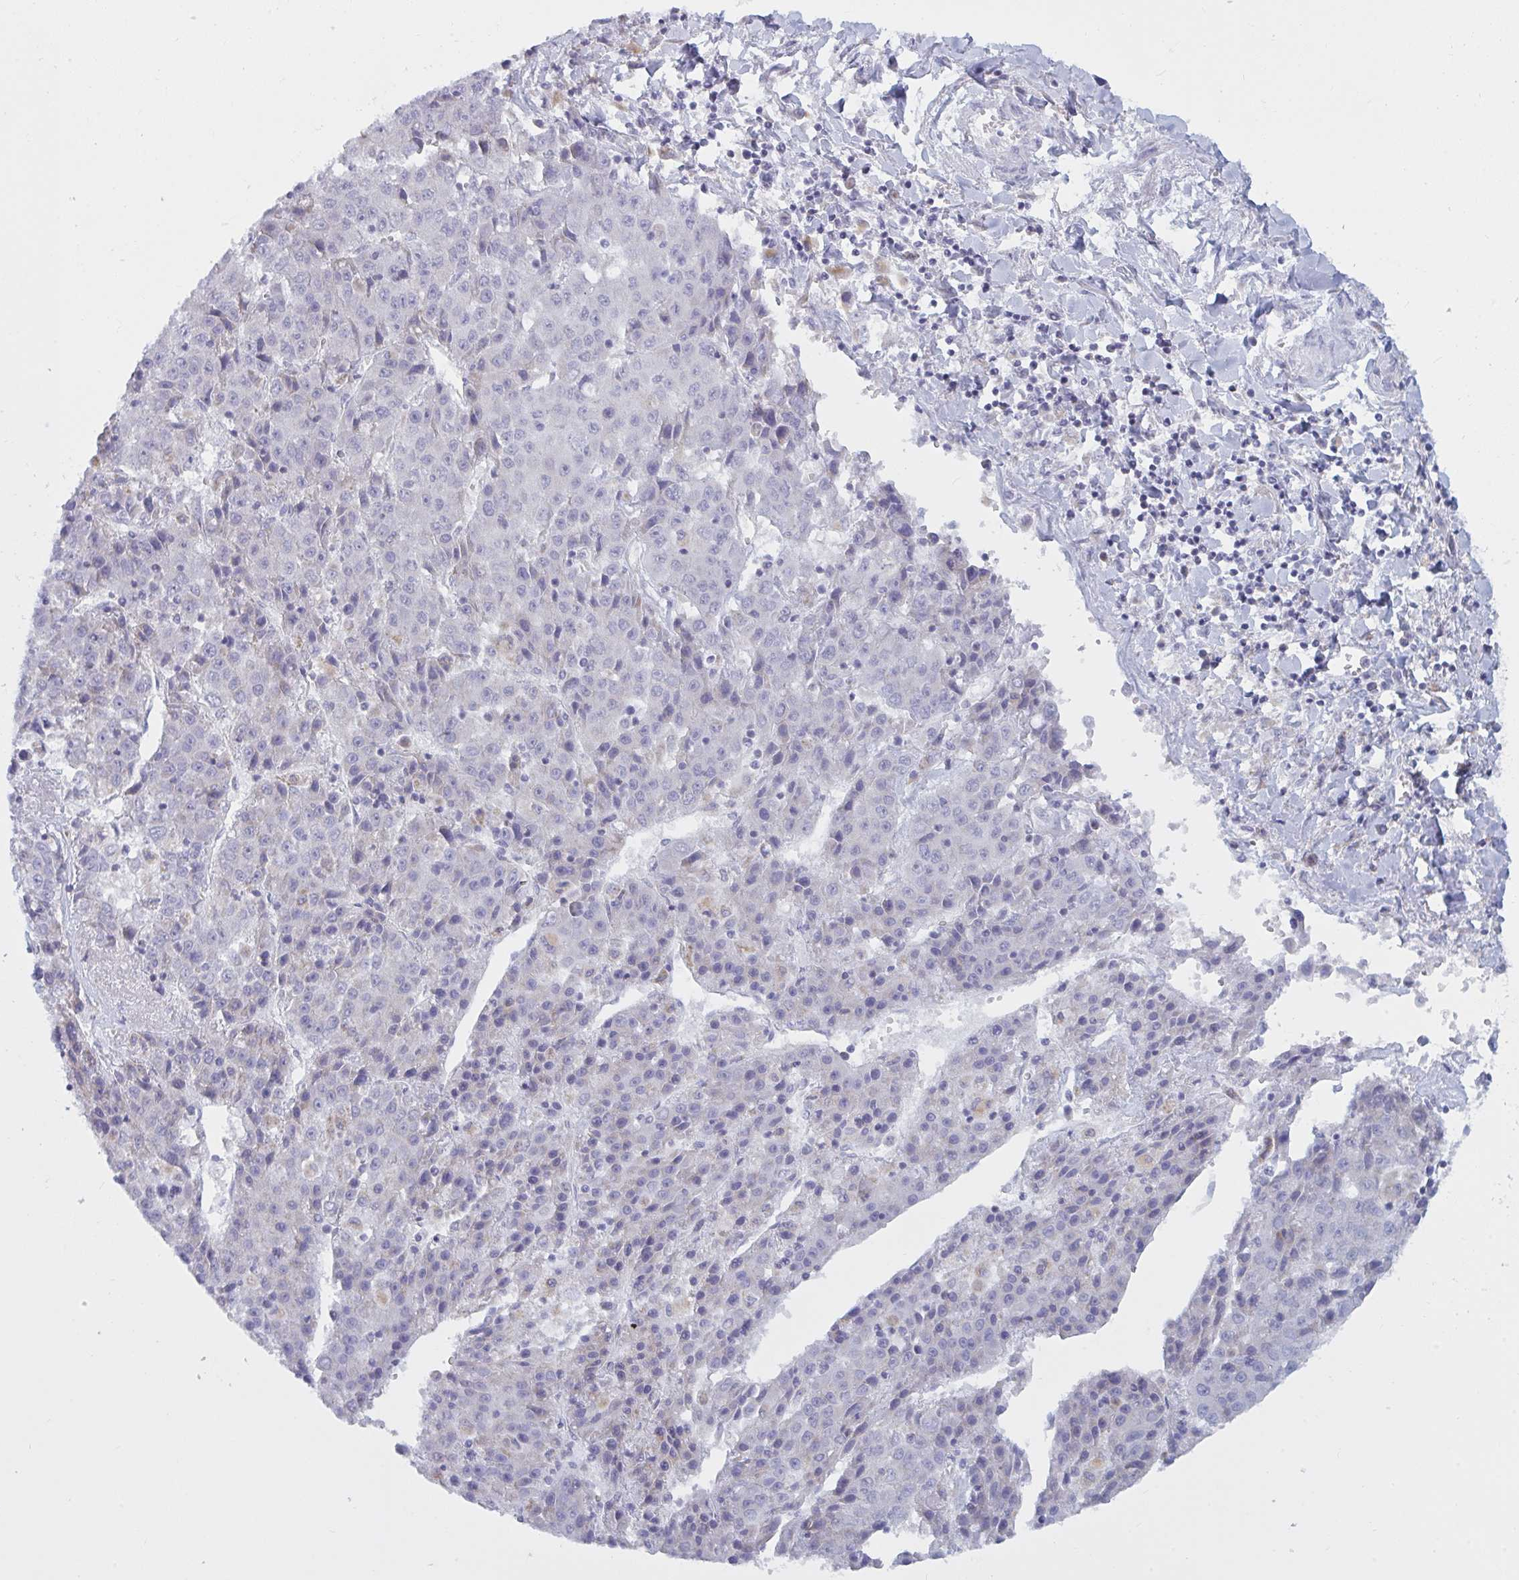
{"staining": {"intensity": "negative", "quantity": "none", "location": "none"}, "tissue": "liver cancer", "cell_type": "Tumor cells", "image_type": "cancer", "snomed": [{"axis": "morphology", "description": "Carcinoma, Hepatocellular, NOS"}, {"axis": "topography", "description": "Liver"}], "caption": "High magnification brightfield microscopy of liver hepatocellular carcinoma stained with DAB (brown) and counterstained with hematoxylin (blue): tumor cells show no significant positivity. The staining is performed using DAB brown chromogen with nuclei counter-stained in using hematoxylin.", "gene": "ATG9A", "patient": {"sex": "female", "age": 53}}